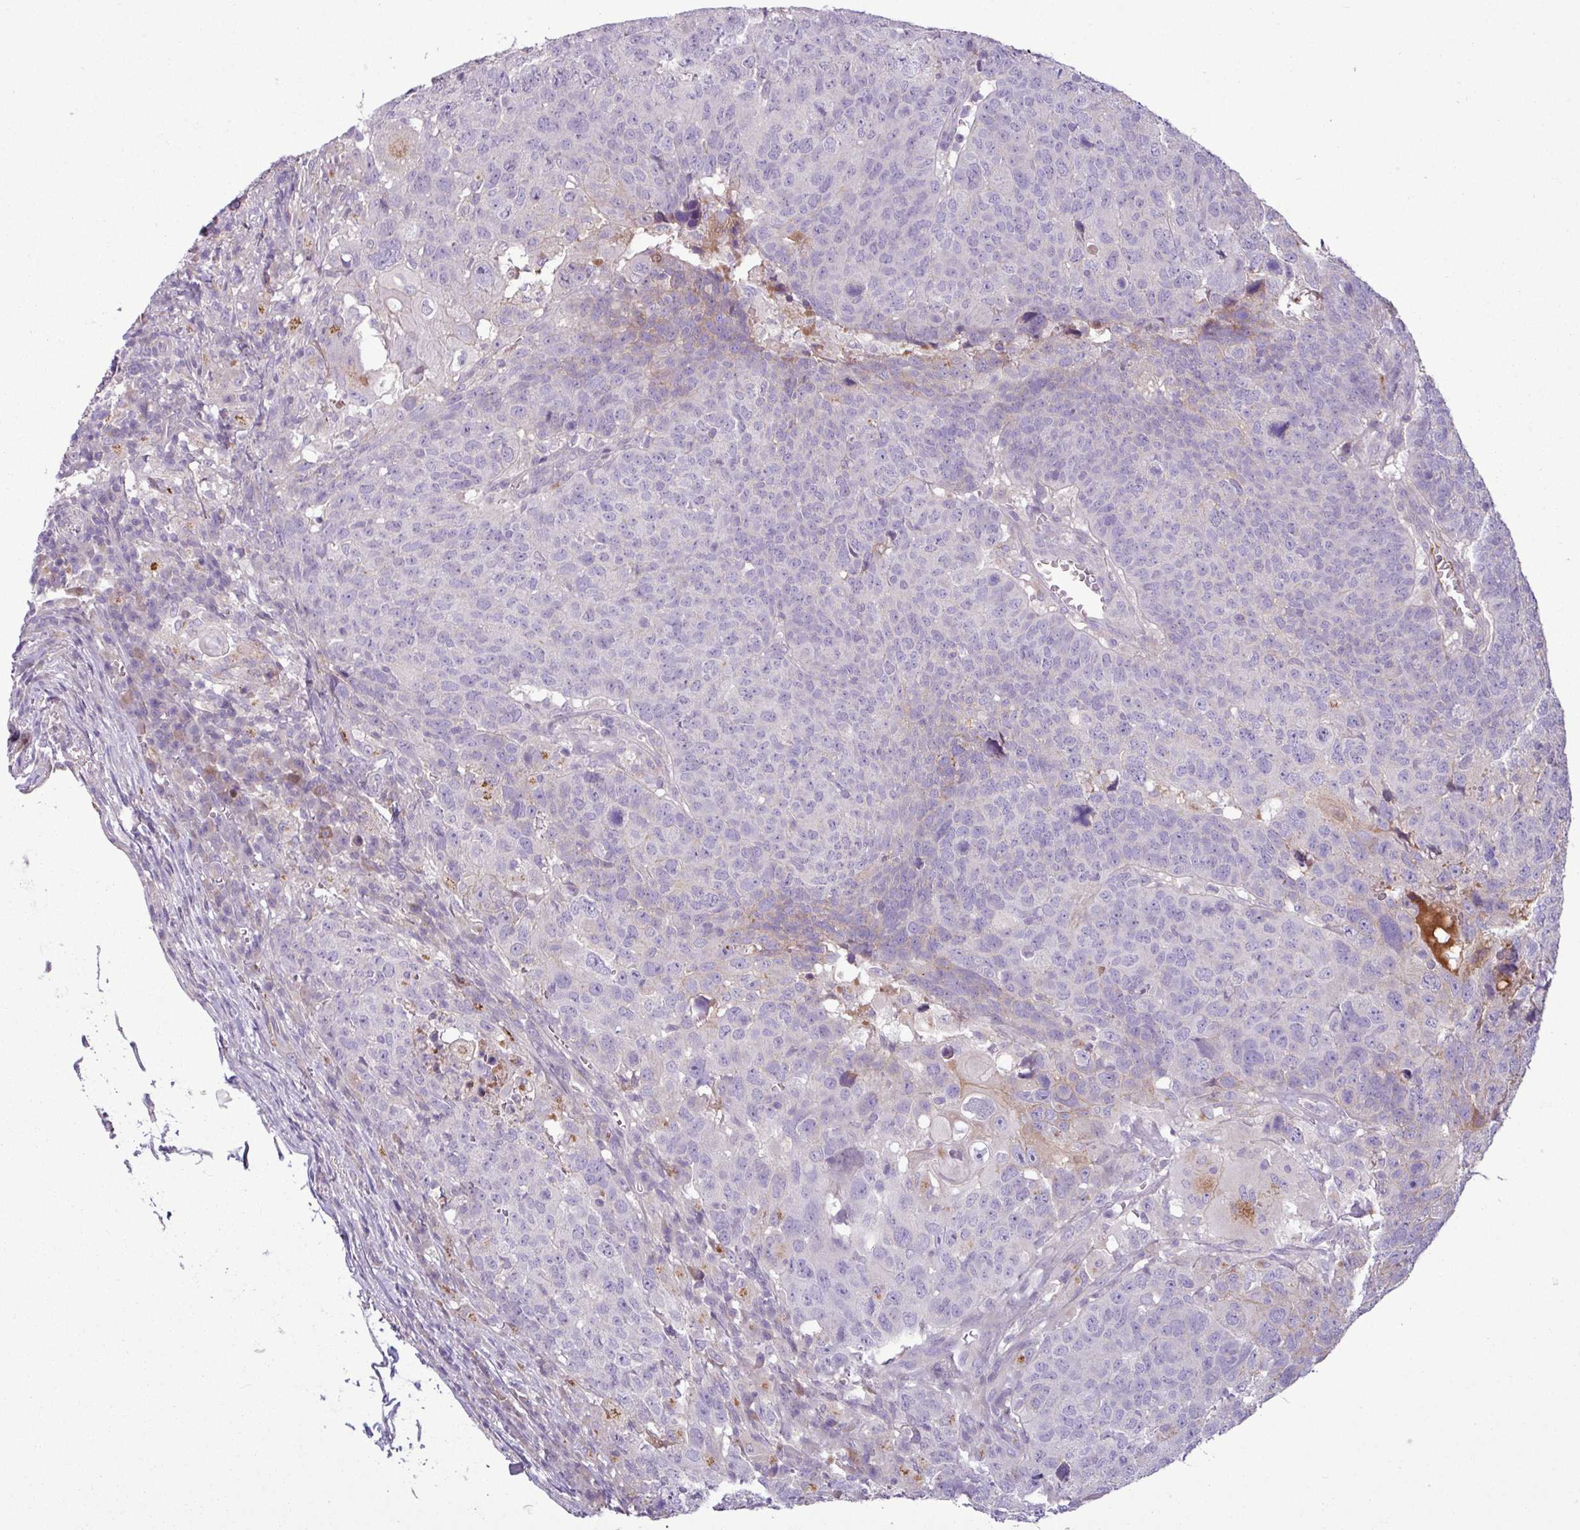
{"staining": {"intensity": "negative", "quantity": "none", "location": "none"}, "tissue": "head and neck cancer", "cell_type": "Tumor cells", "image_type": "cancer", "snomed": [{"axis": "morphology", "description": "Normal tissue, NOS"}, {"axis": "morphology", "description": "Squamous cell carcinoma, NOS"}, {"axis": "topography", "description": "Skeletal muscle"}, {"axis": "topography", "description": "Vascular tissue"}, {"axis": "topography", "description": "Peripheral nerve tissue"}, {"axis": "topography", "description": "Head-Neck"}], "caption": "Head and neck cancer was stained to show a protein in brown. There is no significant staining in tumor cells.", "gene": "C4B", "patient": {"sex": "male", "age": 66}}